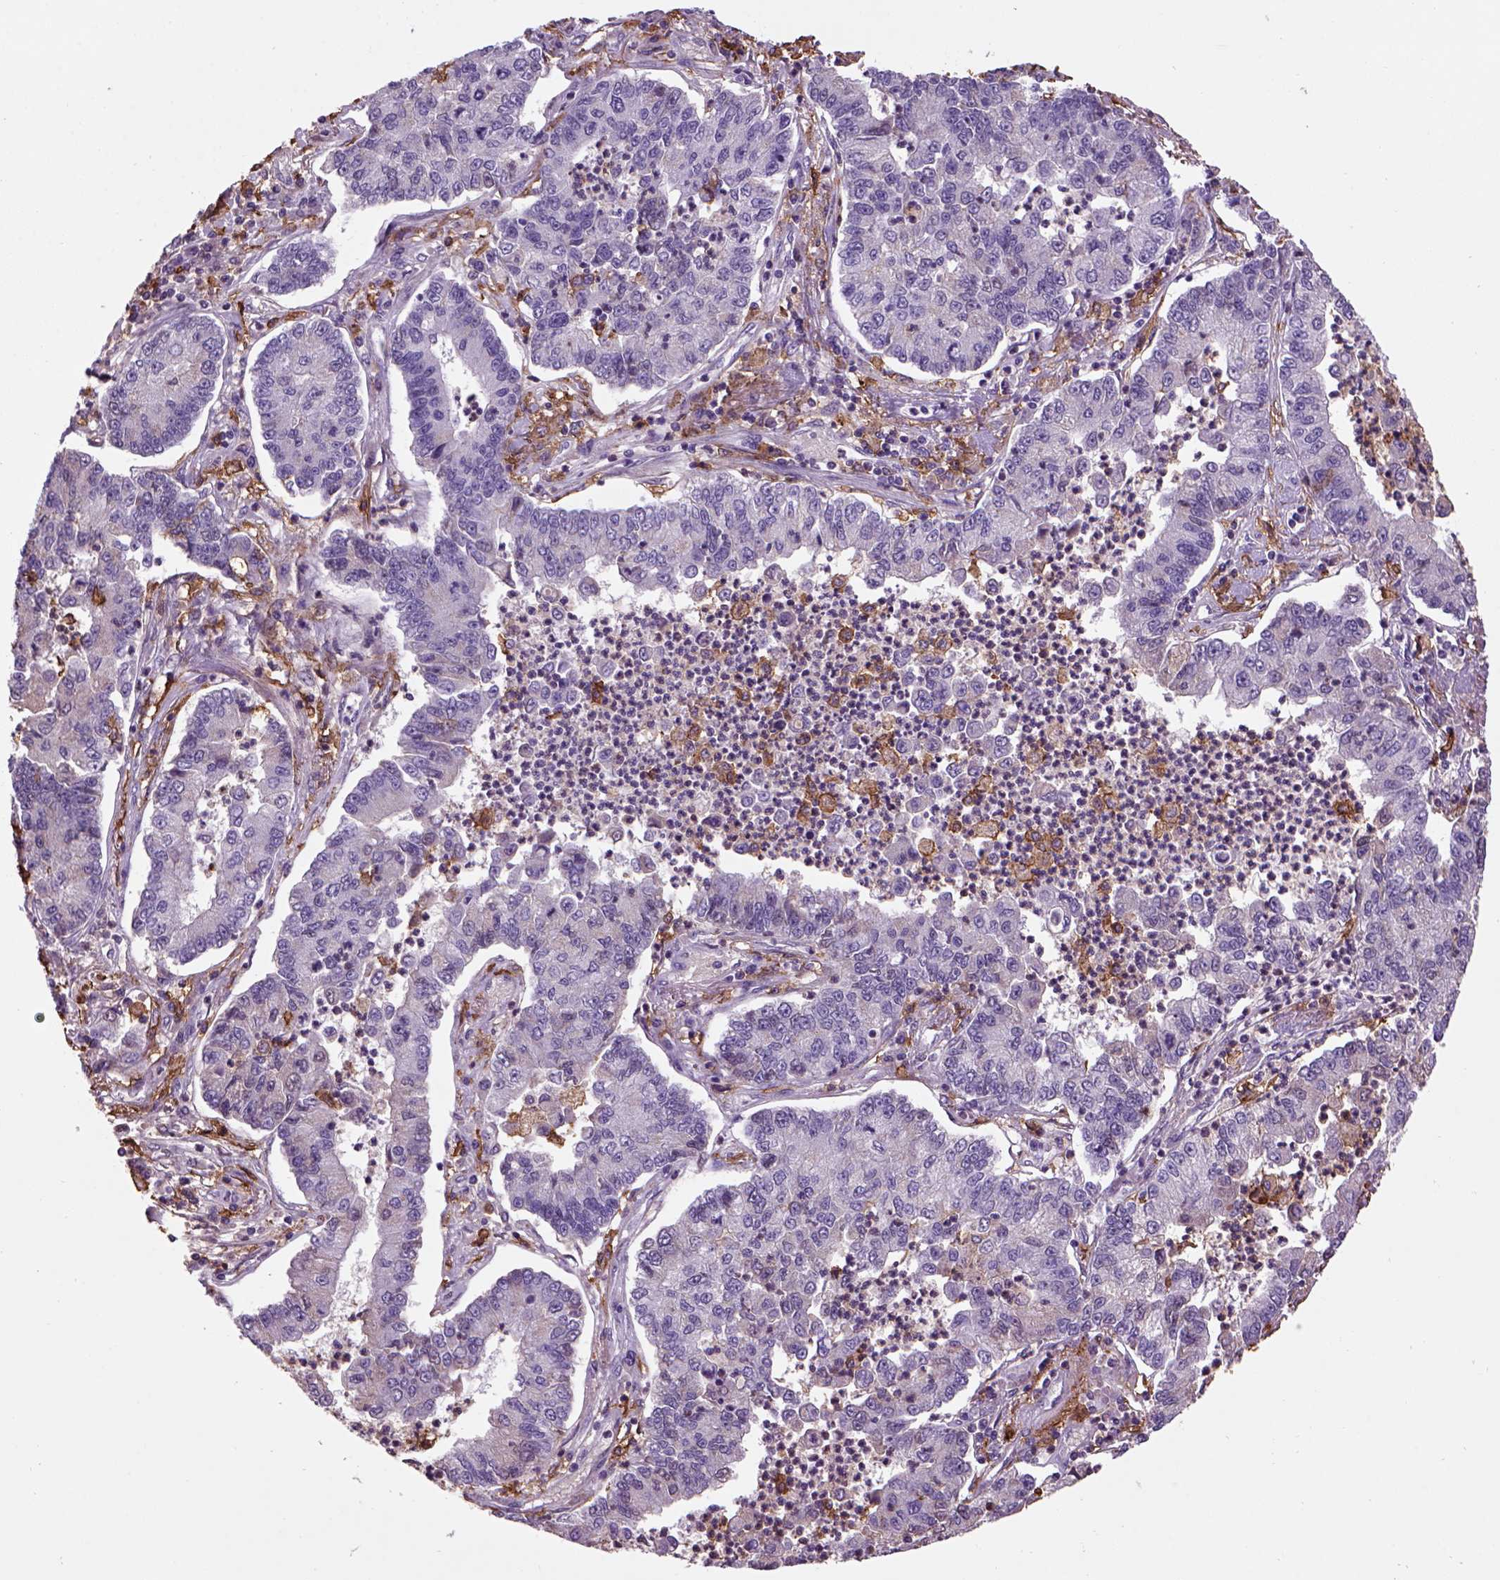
{"staining": {"intensity": "negative", "quantity": "none", "location": "none"}, "tissue": "lung cancer", "cell_type": "Tumor cells", "image_type": "cancer", "snomed": [{"axis": "morphology", "description": "Adenocarcinoma, NOS"}, {"axis": "topography", "description": "Lung"}], "caption": "DAB immunohistochemical staining of adenocarcinoma (lung) exhibits no significant expression in tumor cells.", "gene": "CD14", "patient": {"sex": "female", "age": 57}}